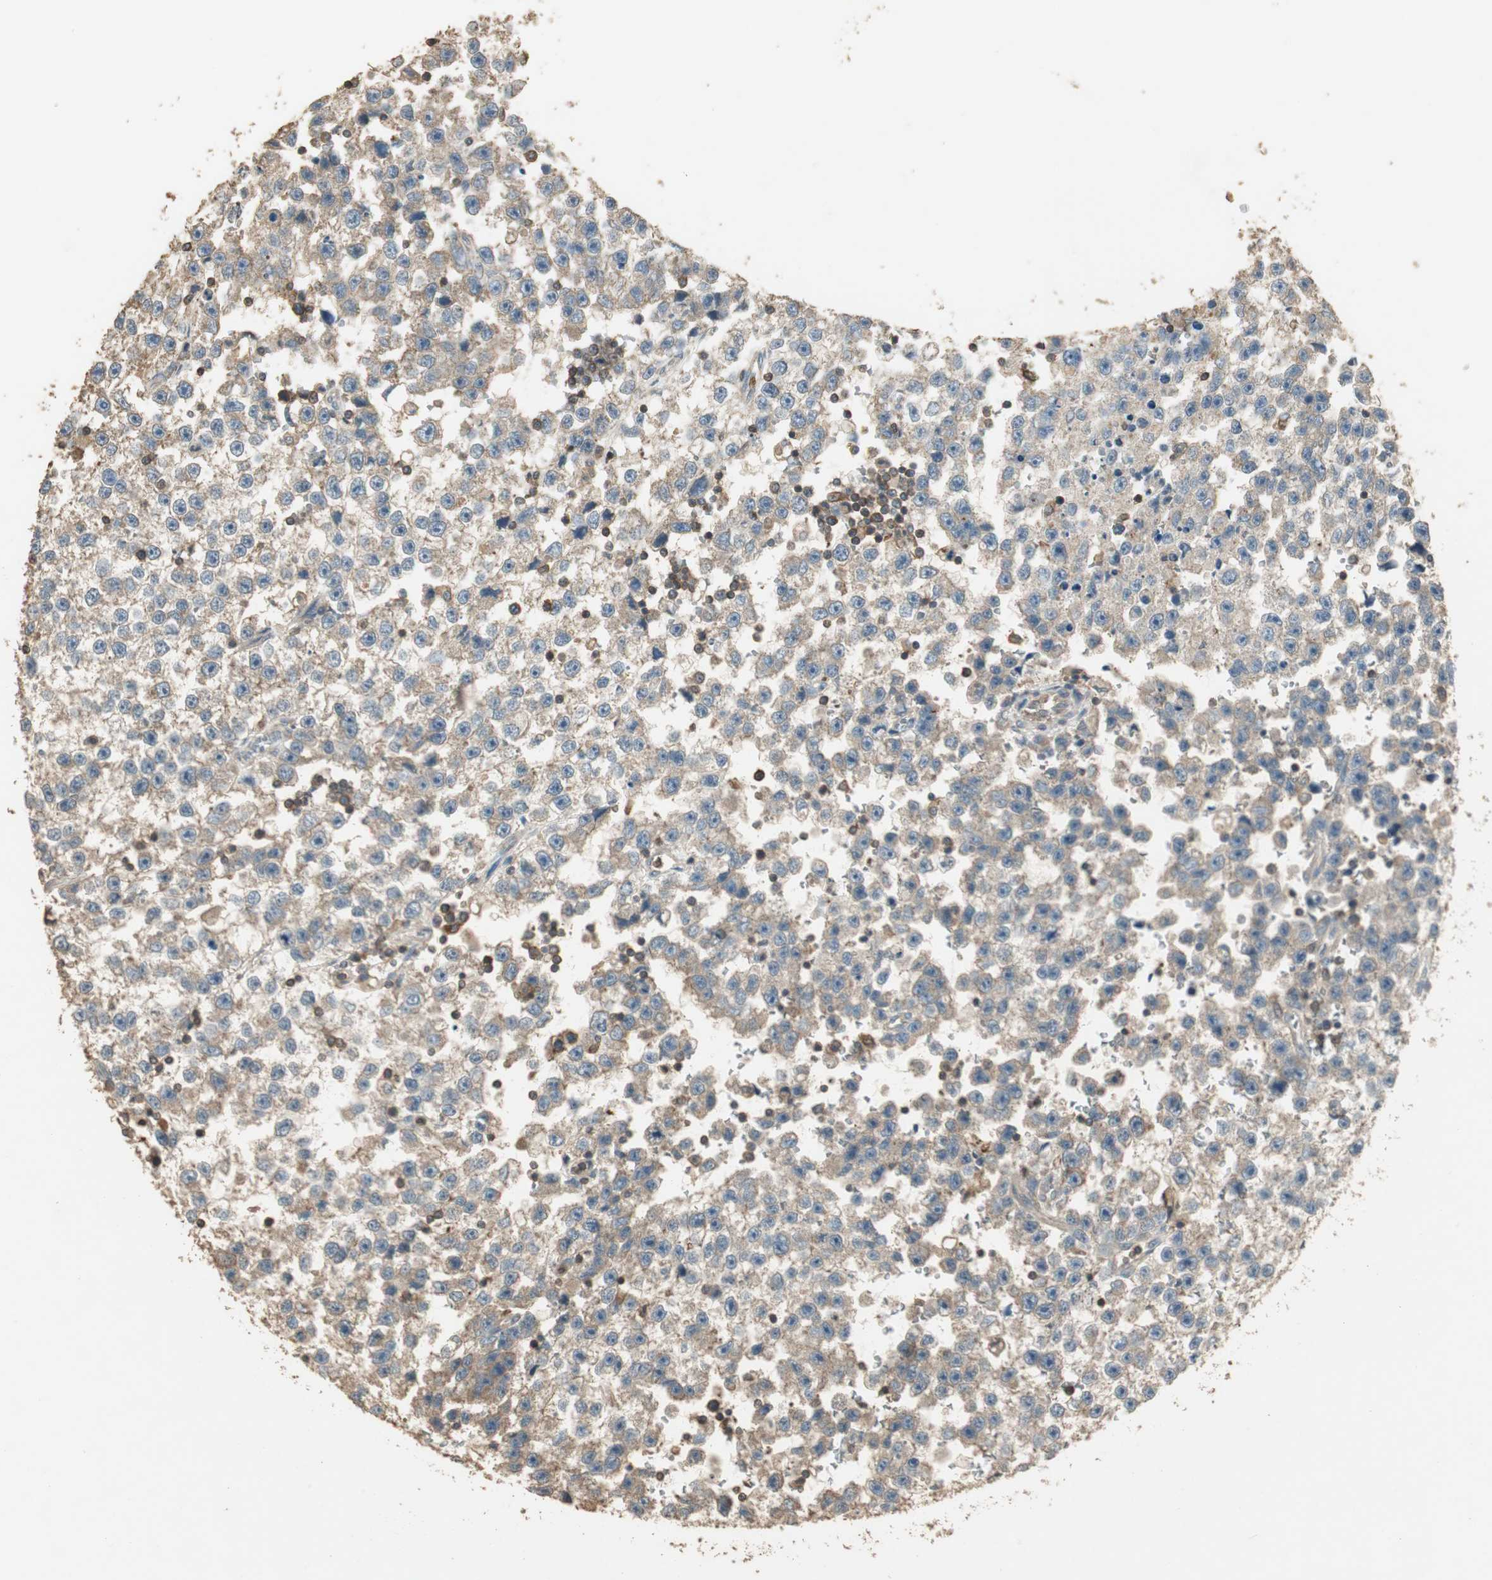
{"staining": {"intensity": "moderate", "quantity": "25%-75%", "location": "cytoplasmic/membranous"}, "tissue": "testis cancer", "cell_type": "Tumor cells", "image_type": "cancer", "snomed": [{"axis": "morphology", "description": "Seminoma, NOS"}, {"axis": "topography", "description": "Testis"}], "caption": "Immunohistochemical staining of testis seminoma displays moderate cytoplasmic/membranous protein expression in approximately 25%-75% of tumor cells.", "gene": "USP2", "patient": {"sex": "male", "age": 33}}